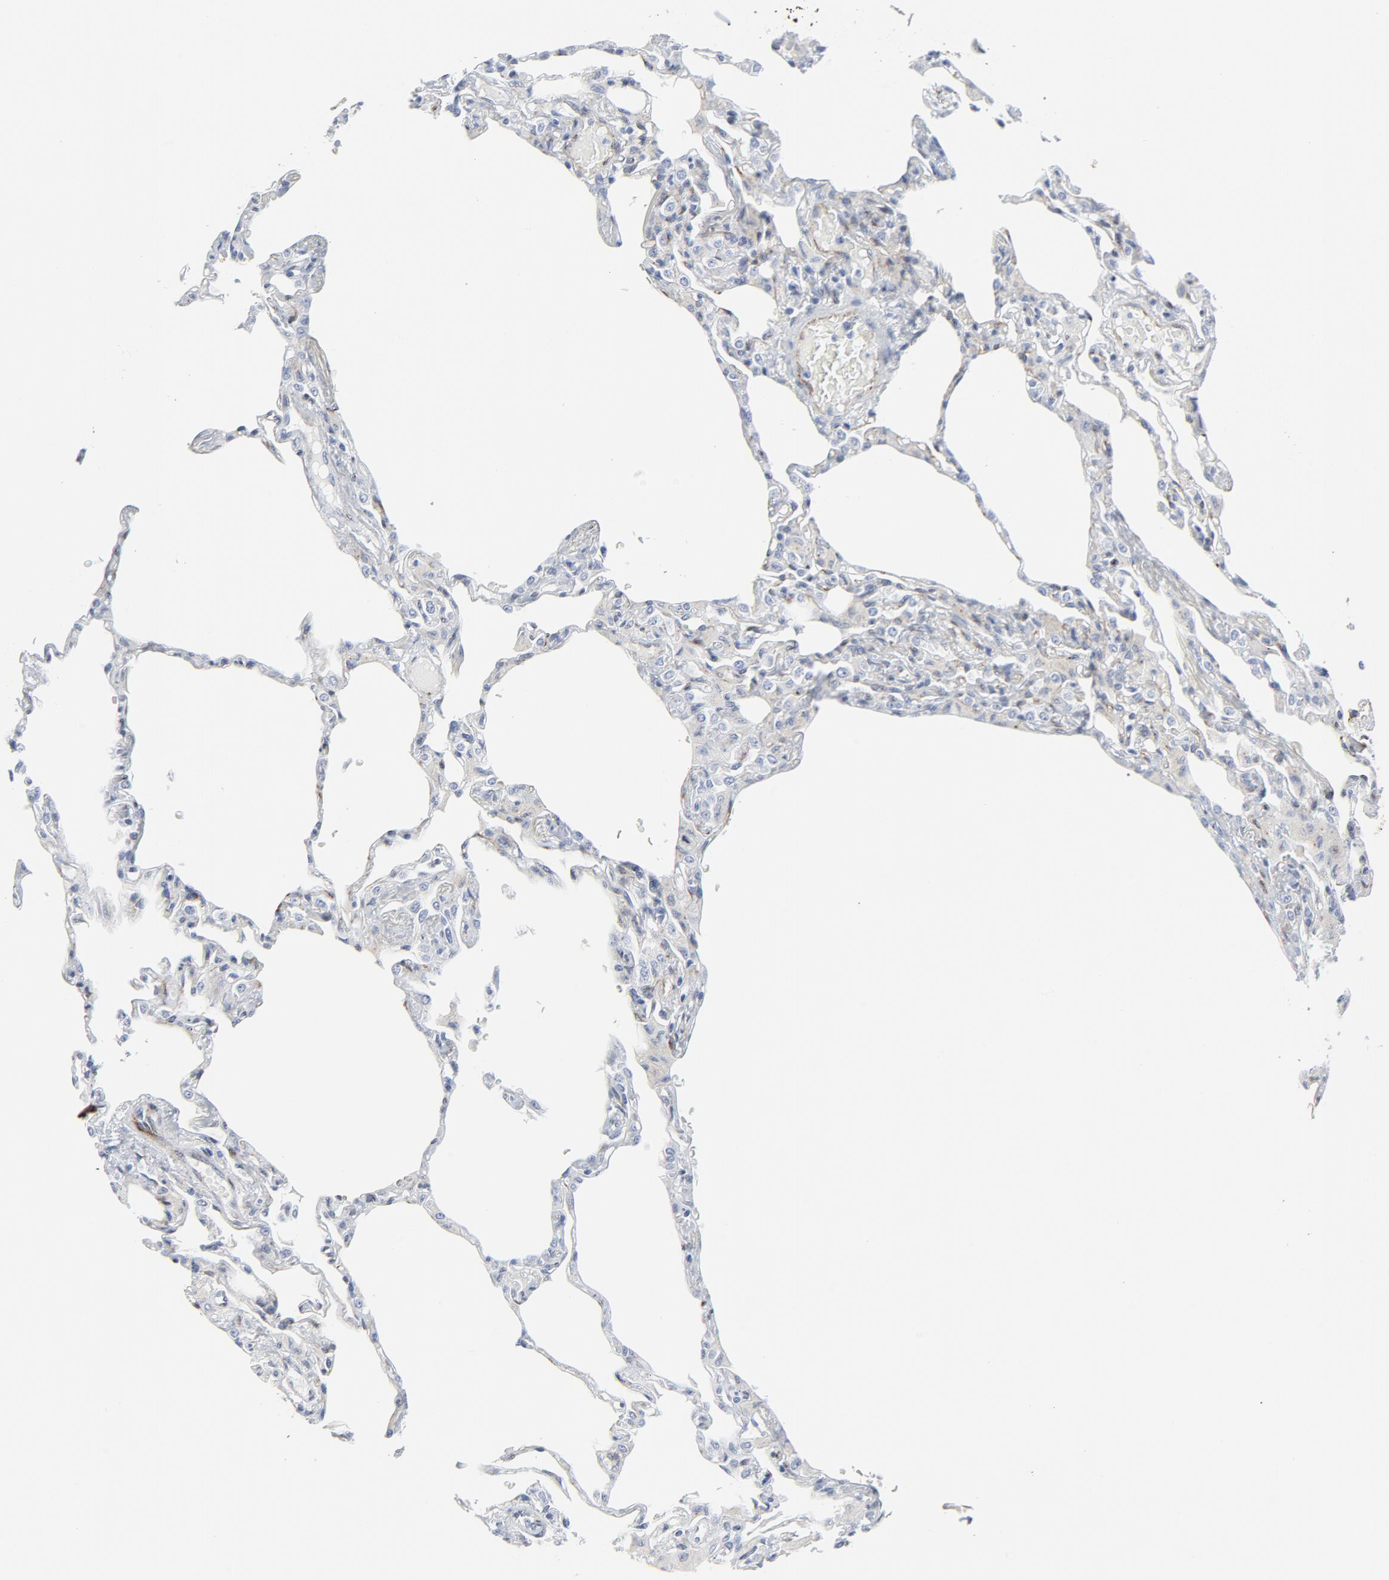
{"staining": {"intensity": "moderate", "quantity": "25%-75%", "location": "cytoplasmic/membranous"}, "tissue": "lung", "cell_type": "Alveolar cells", "image_type": "normal", "snomed": [{"axis": "morphology", "description": "Normal tissue, NOS"}, {"axis": "topography", "description": "Lung"}], "caption": "Lung stained with a protein marker reveals moderate staining in alveolar cells.", "gene": "TUBB1", "patient": {"sex": "female", "age": 49}}